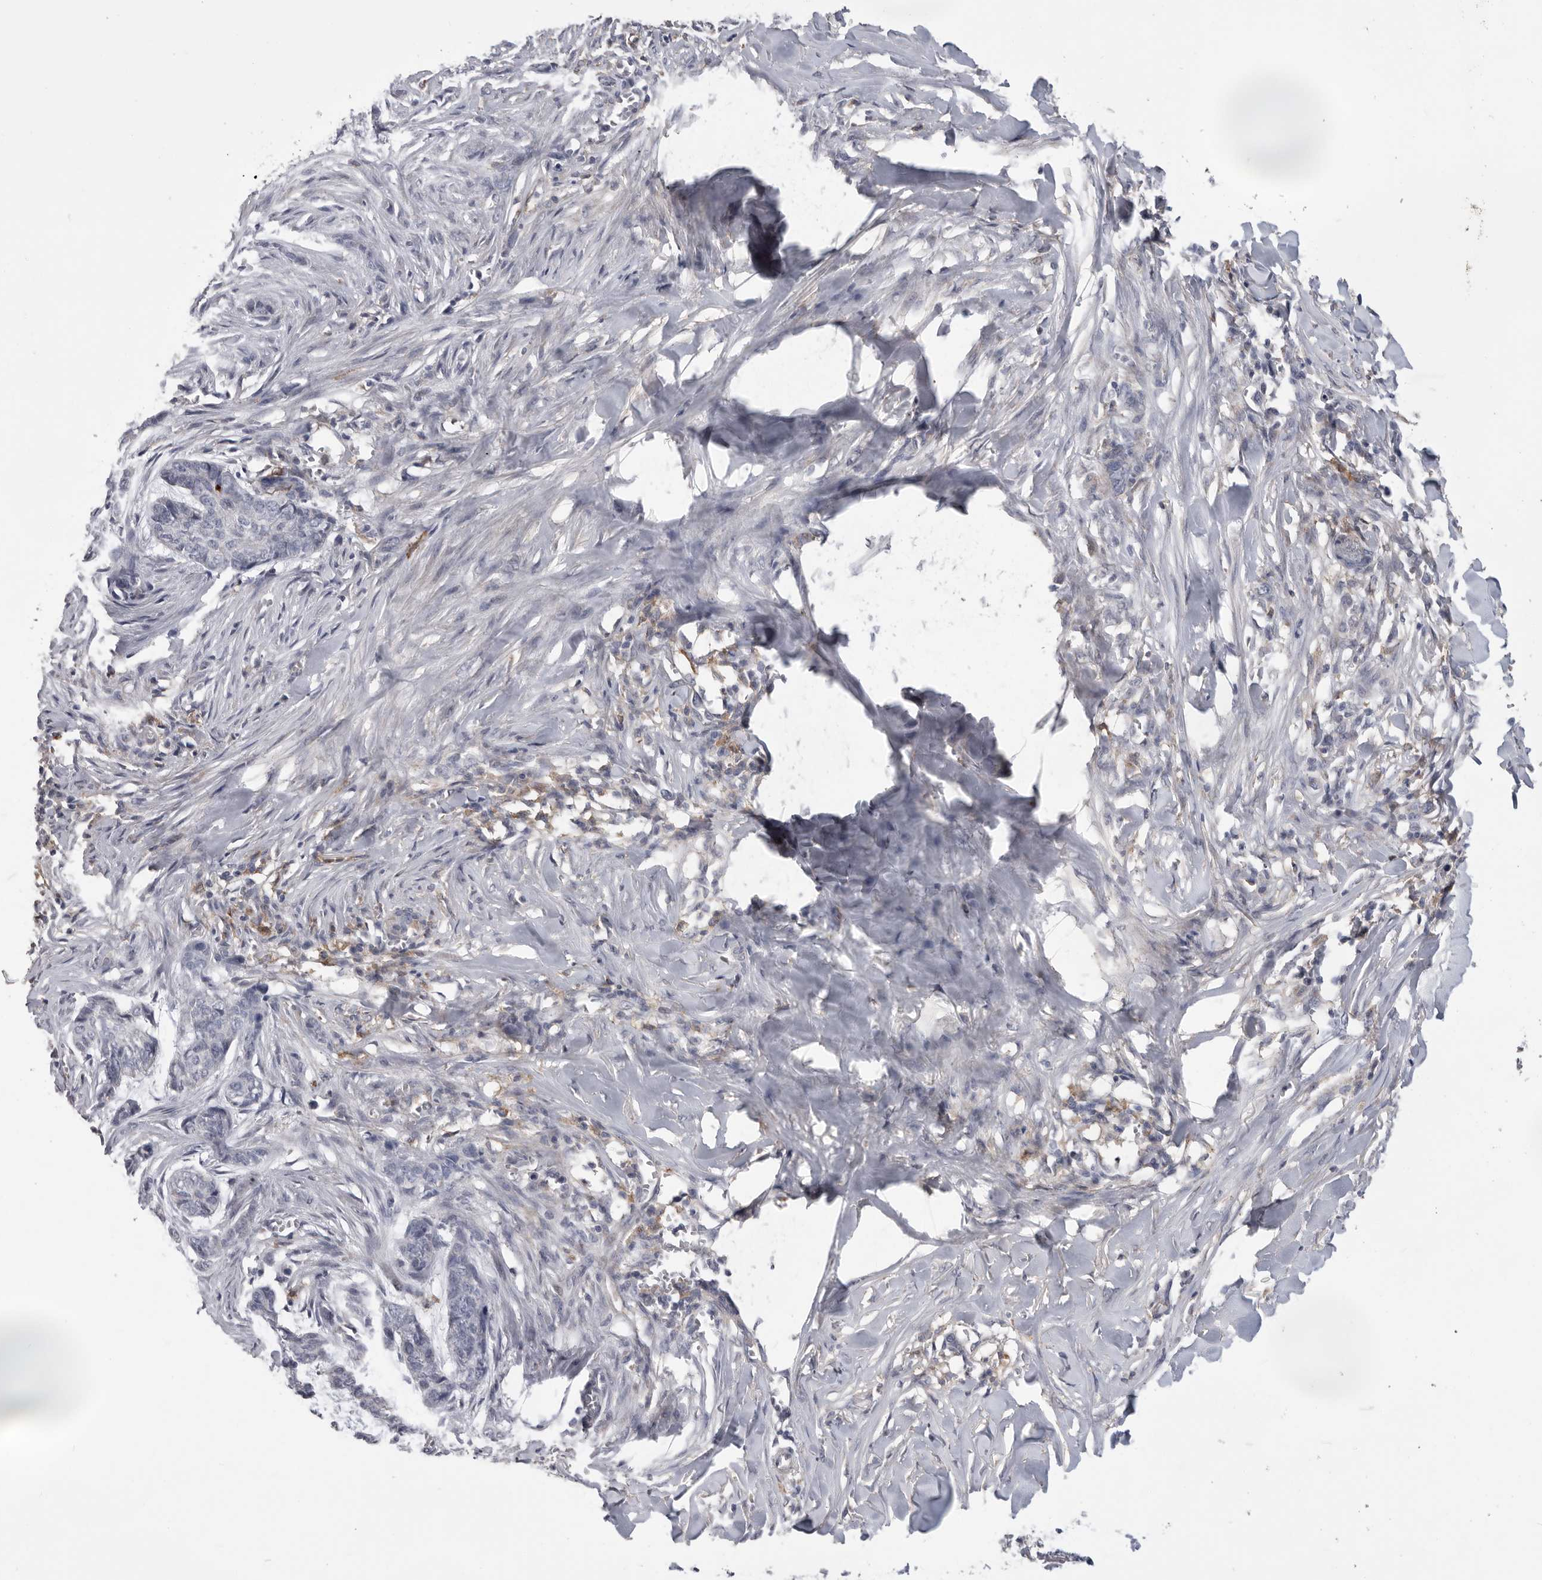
{"staining": {"intensity": "negative", "quantity": "none", "location": "none"}, "tissue": "skin cancer", "cell_type": "Tumor cells", "image_type": "cancer", "snomed": [{"axis": "morphology", "description": "Basal cell carcinoma"}, {"axis": "topography", "description": "Skin"}], "caption": "The histopathology image displays no significant staining in tumor cells of skin cancer (basal cell carcinoma).", "gene": "SIGLEC10", "patient": {"sex": "female", "age": 64}}